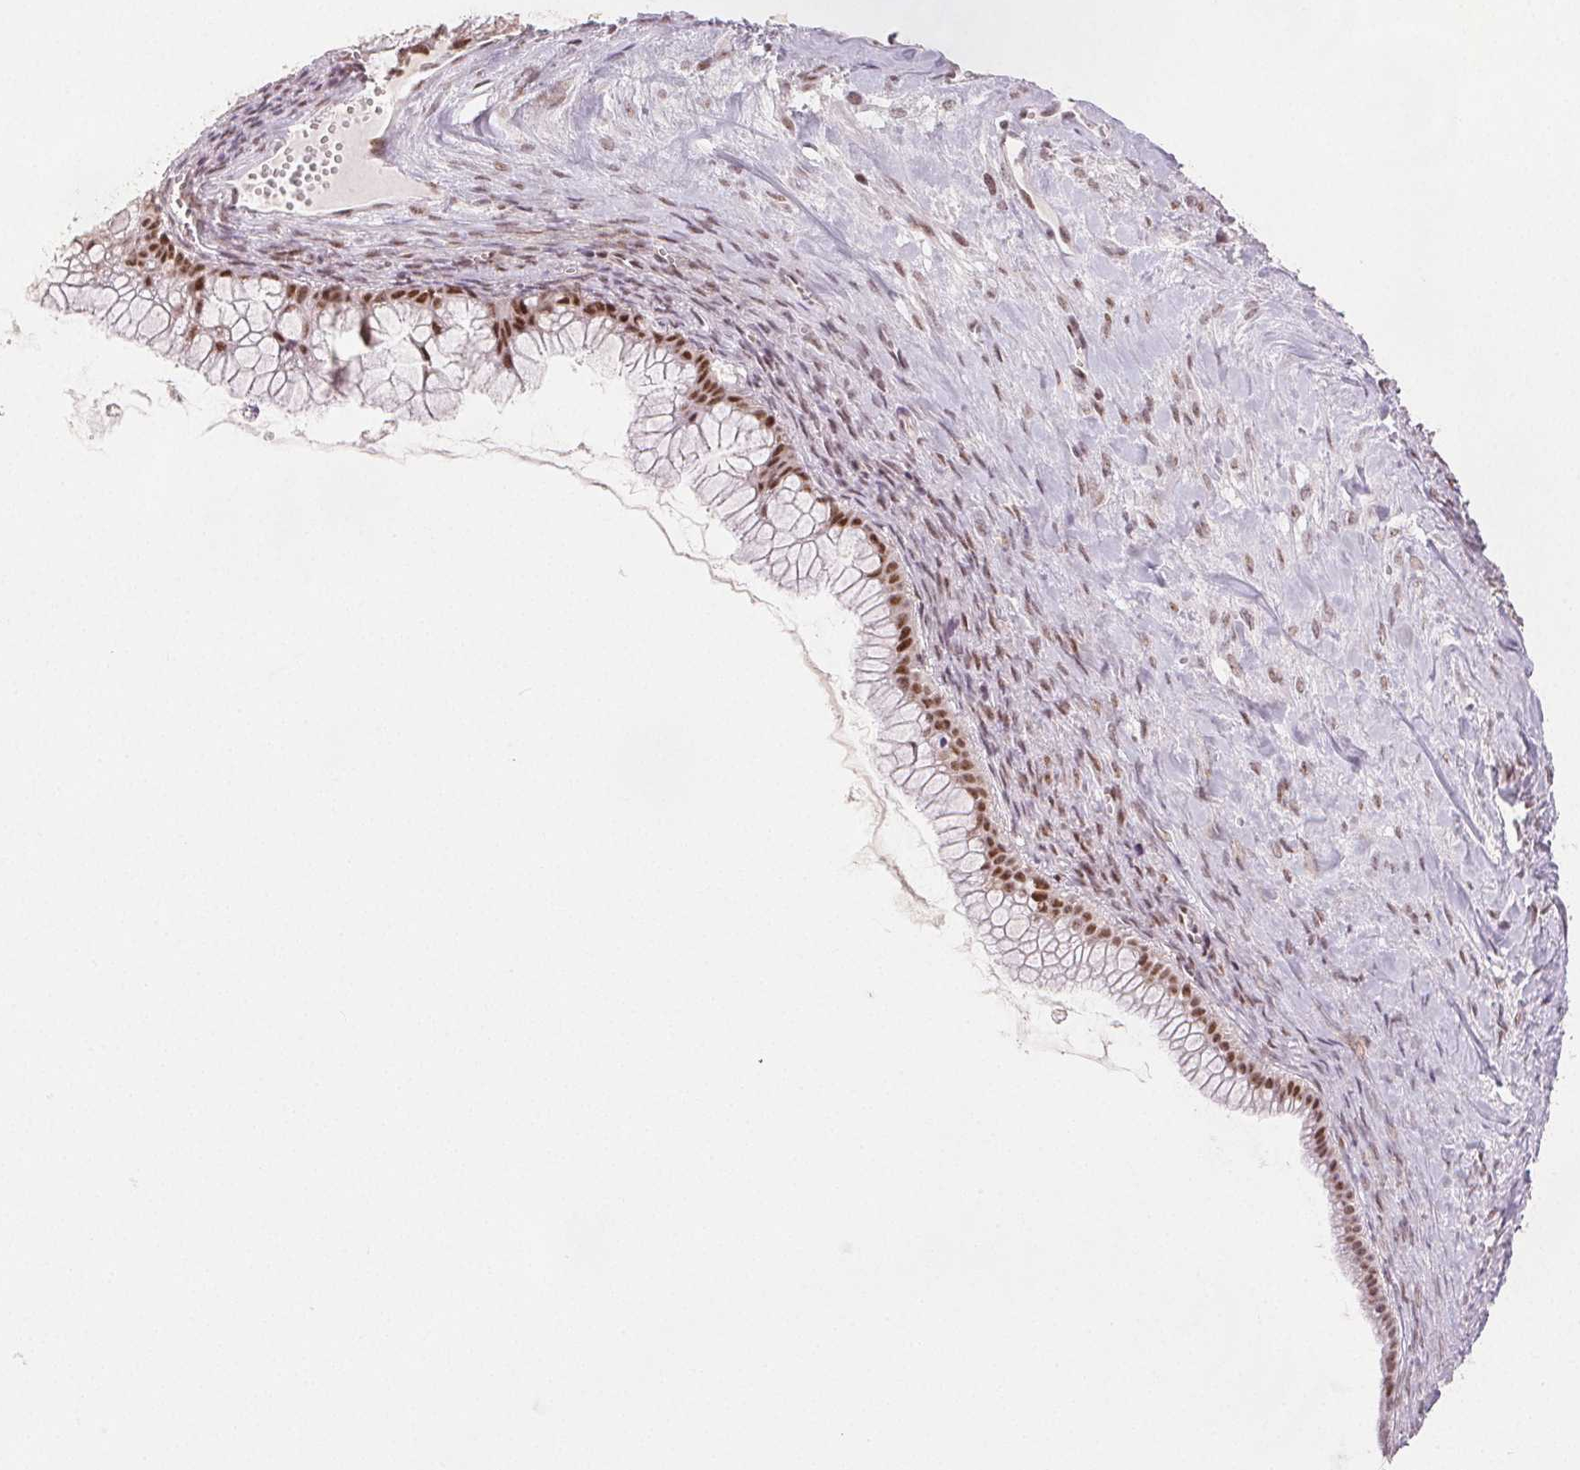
{"staining": {"intensity": "moderate", "quantity": ">75%", "location": "nuclear"}, "tissue": "ovarian cancer", "cell_type": "Tumor cells", "image_type": "cancer", "snomed": [{"axis": "morphology", "description": "Cystadenocarcinoma, mucinous, NOS"}, {"axis": "topography", "description": "Ovary"}], "caption": "High-power microscopy captured an IHC image of ovarian mucinous cystadenocarcinoma, revealing moderate nuclear positivity in about >75% of tumor cells. The staining was performed using DAB (3,3'-diaminobenzidine) to visualize the protein expression in brown, while the nuclei were stained in blue with hematoxylin (Magnification: 20x).", "gene": "ZNF703", "patient": {"sex": "female", "age": 41}}